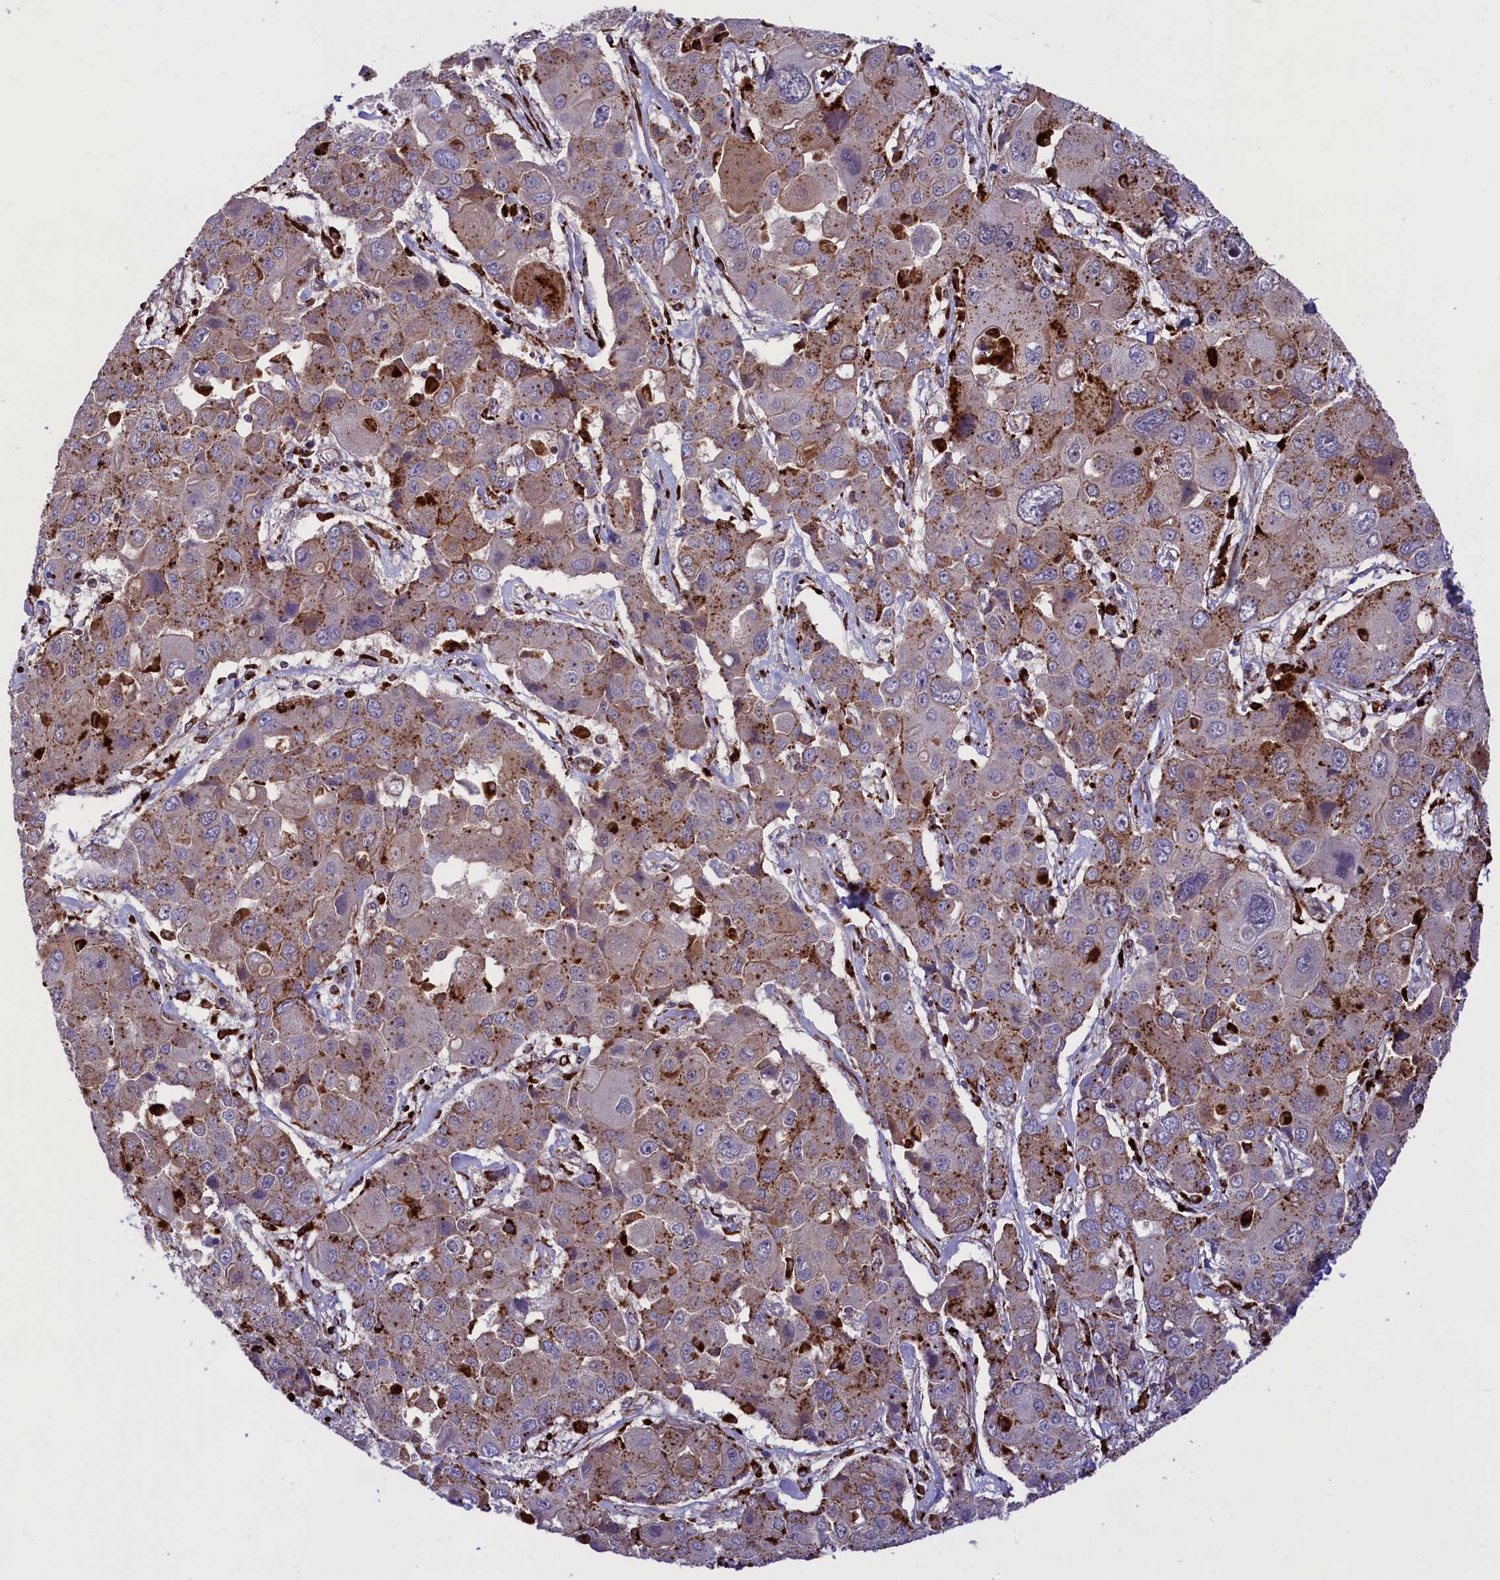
{"staining": {"intensity": "moderate", "quantity": "25%-75%", "location": "cytoplasmic/membranous"}, "tissue": "liver cancer", "cell_type": "Tumor cells", "image_type": "cancer", "snomed": [{"axis": "morphology", "description": "Cholangiocarcinoma"}, {"axis": "topography", "description": "Liver"}], "caption": "Immunohistochemical staining of cholangiocarcinoma (liver) reveals moderate cytoplasmic/membranous protein expression in approximately 25%-75% of tumor cells. (IHC, brightfield microscopy, high magnification).", "gene": "MAN2B1", "patient": {"sex": "male", "age": 67}}